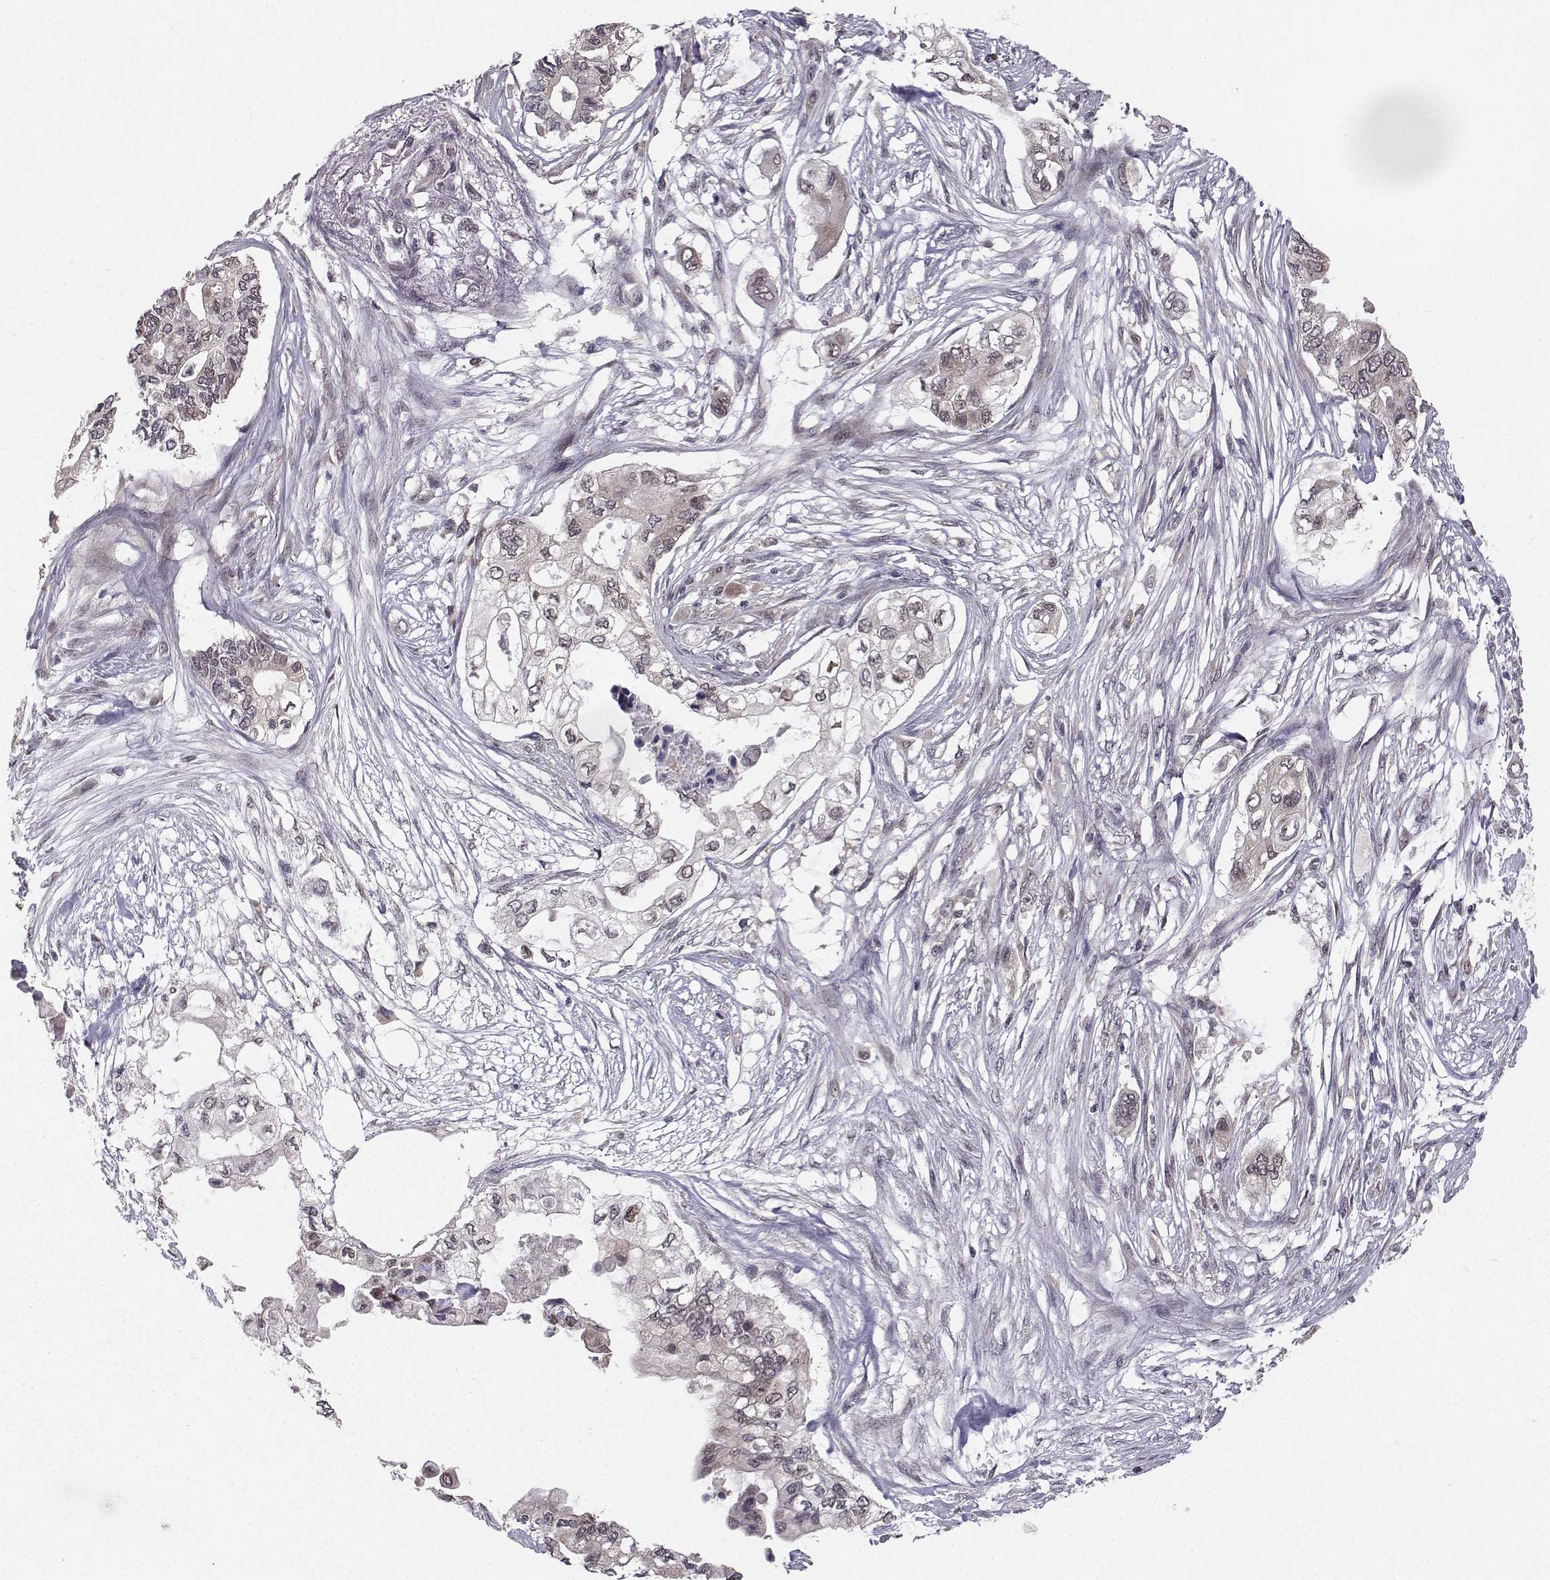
{"staining": {"intensity": "weak", "quantity": "25%-75%", "location": "cytoplasmic/membranous"}, "tissue": "pancreatic cancer", "cell_type": "Tumor cells", "image_type": "cancer", "snomed": [{"axis": "morphology", "description": "Adenocarcinoma, NOS"}, {"axis": "topography", "description": "Pancreas"}], "caption": "A brown stain shows weak cytoplasmic/membranous staining of a protein in human pancreatic adenocarcinoma tumor cells. Using DAB (brown) and hematoxylin (blue) stains, captured at high magnification using brightfield microscopy.", "gene": "PKN2", "patient": {"sex": "female", "age": 63}}